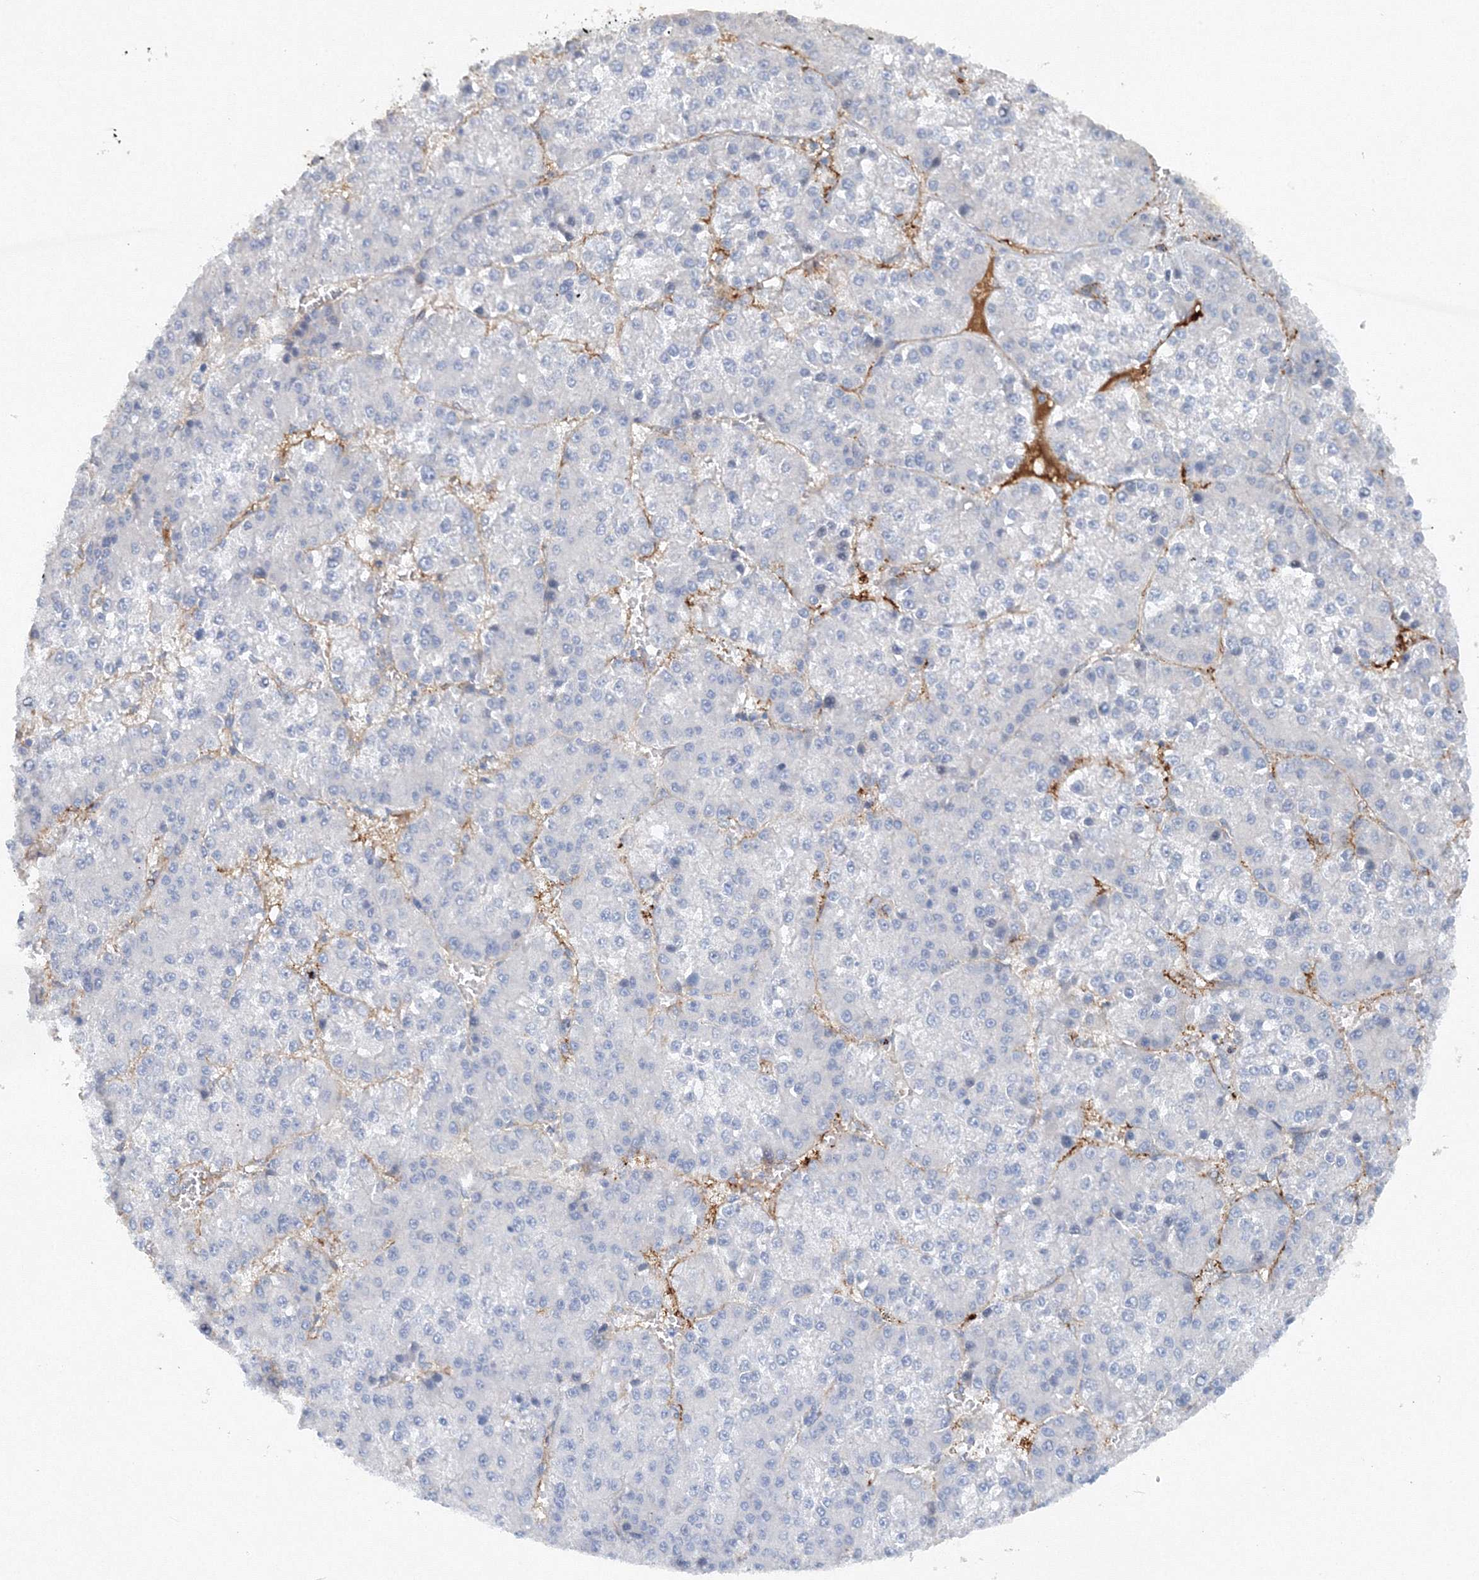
{"staining": {"intensity": "negative", "quantity": "none", "location": "none"}, "tissue": "liver cancer", "cell_type": "Tumor cells", "image_type": "cancer", "snomed": [{"axis": "morphology", "description": "Carcinoma, Hepatocellular, NOS"}, {"axis": "topography", "description": "Liver"}], "caption": "IHC image of human liver cancer (hepatocellular carcinoma) stained for a protein (brown), which reveals no positivity in tumor cells.", "gene": "TANC1", "patient": {"sex": "female", "age": 73}}